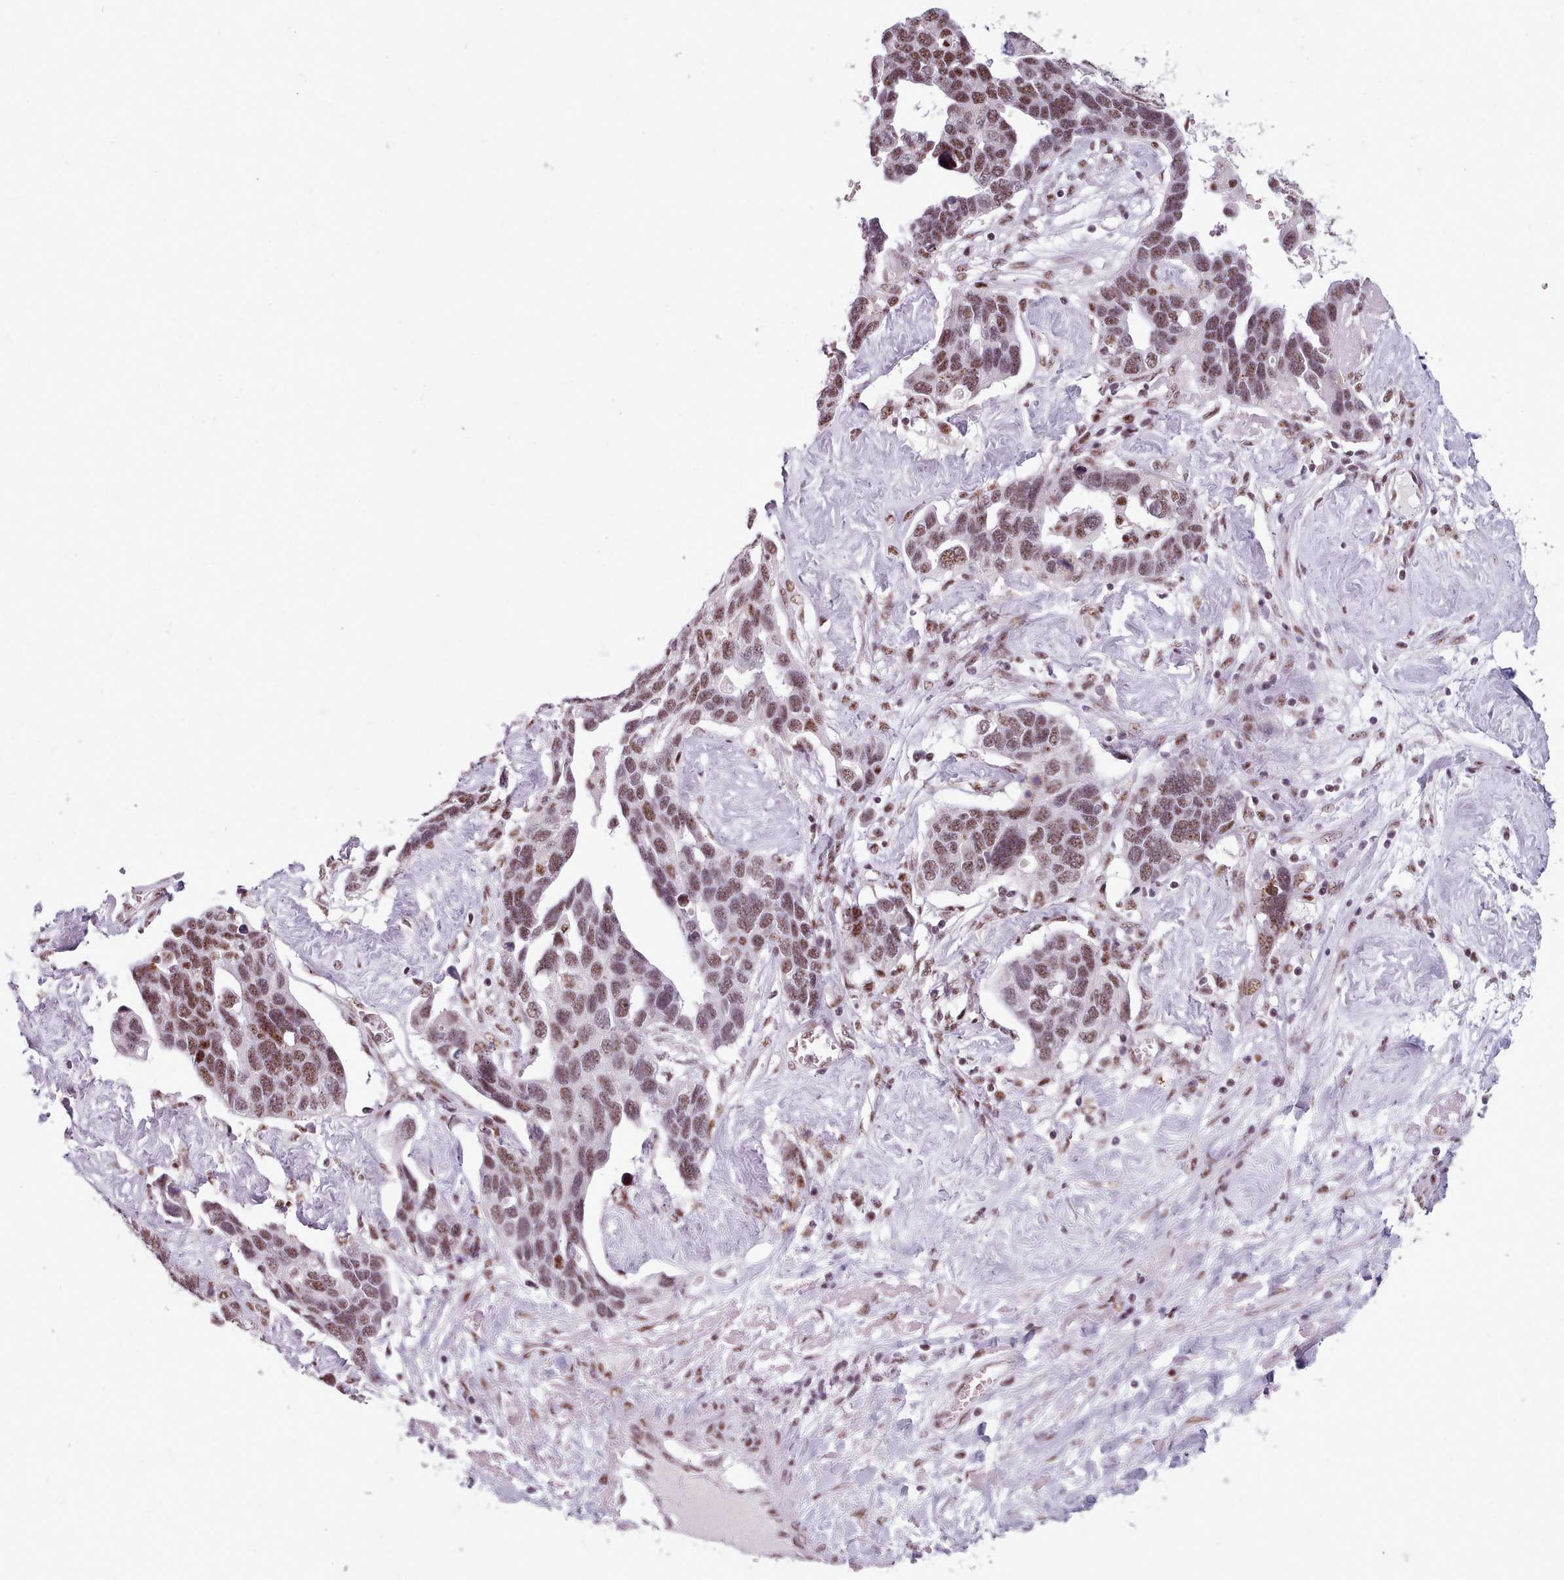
{"staining": {"intensity": "moderate", "quantity": ">75%", "location": "nuclear"}, "tissue": "ovarian cancer", "cell_type": "Tumor cells", "image_type": "cancer", "snomed": [{"axis": "morphology", "description": "Cystadenocarcinoma, serous, NOS"}, {"axis": "topography", "description": "Ovary"}], "caption": "Brown immunohistochemical staining in human ovarian cancer shows moderate nuclear expression in approximately >75% of tumor cells.", "gene": "SRRM1", "patient": {"sex": "female", "age": 54}}